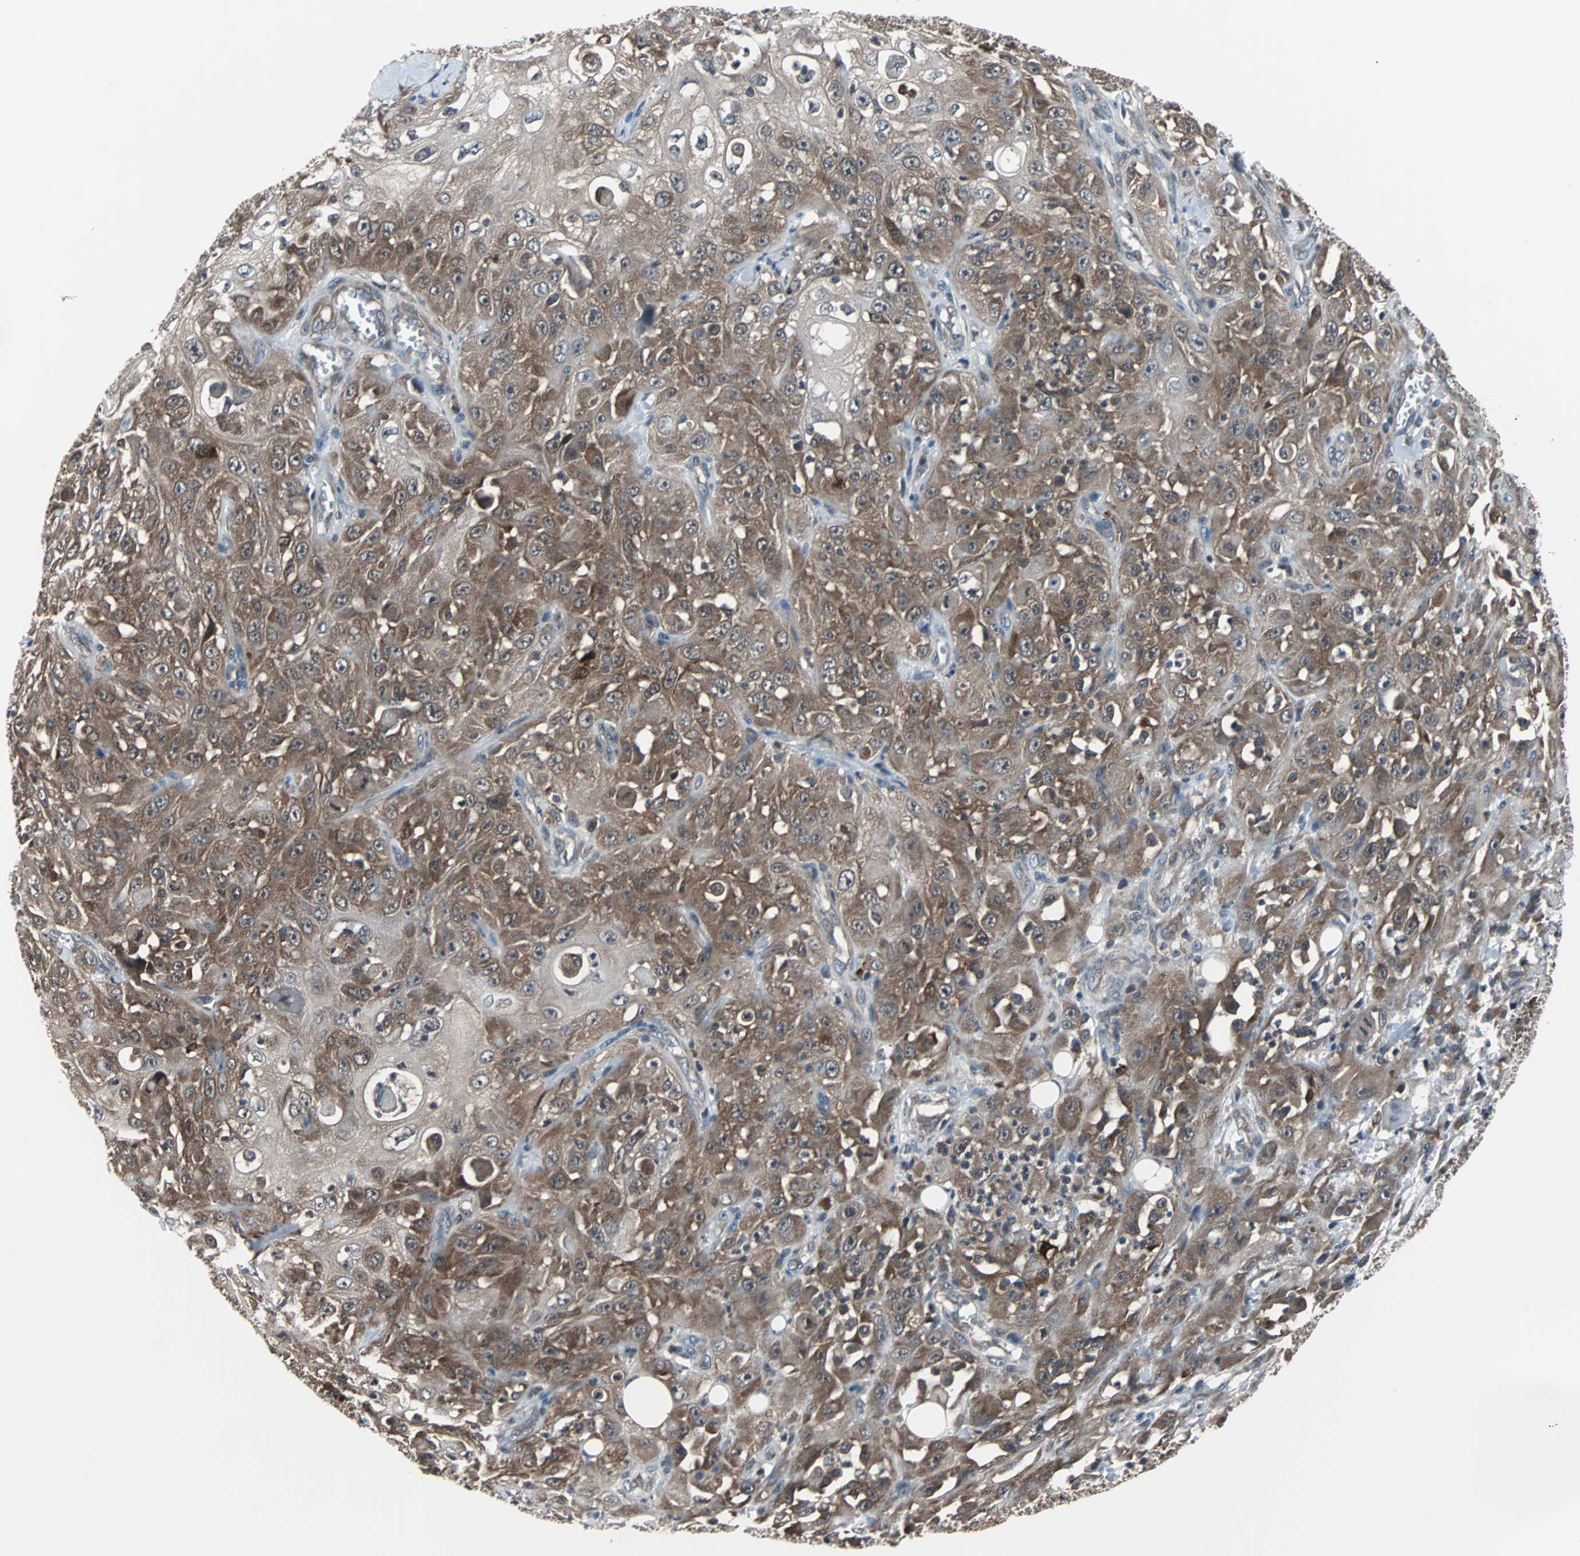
{"staining": {"intensity": "moderate", "quantity": ">75%", "location": "cytoplasmic/membranous"}, "tissue": "skin cancer", "cell_type": "Tumor cells", "image_type": "cancer", "snomed": [{"axis": "morphology", "description": "Squamous cell carcinoma, NOS"}, {"axis": "morphology", "description": "Squamous cell carcinoma, metastatic, NOS"}, {"axis": "topography", "description": "Skin"}, {"axis": "topography", "description": "Lymph node"}], "caption": "An IHC photomicrograph of neoplastic tissue is shown. Protein staining in brown labels moderate cytoplasmic/membranous positivity in squamous cell carcinoma (skin) within tumor cells.", "gene": "PAK1", "patient": {"sex": "male", "age": 75}}